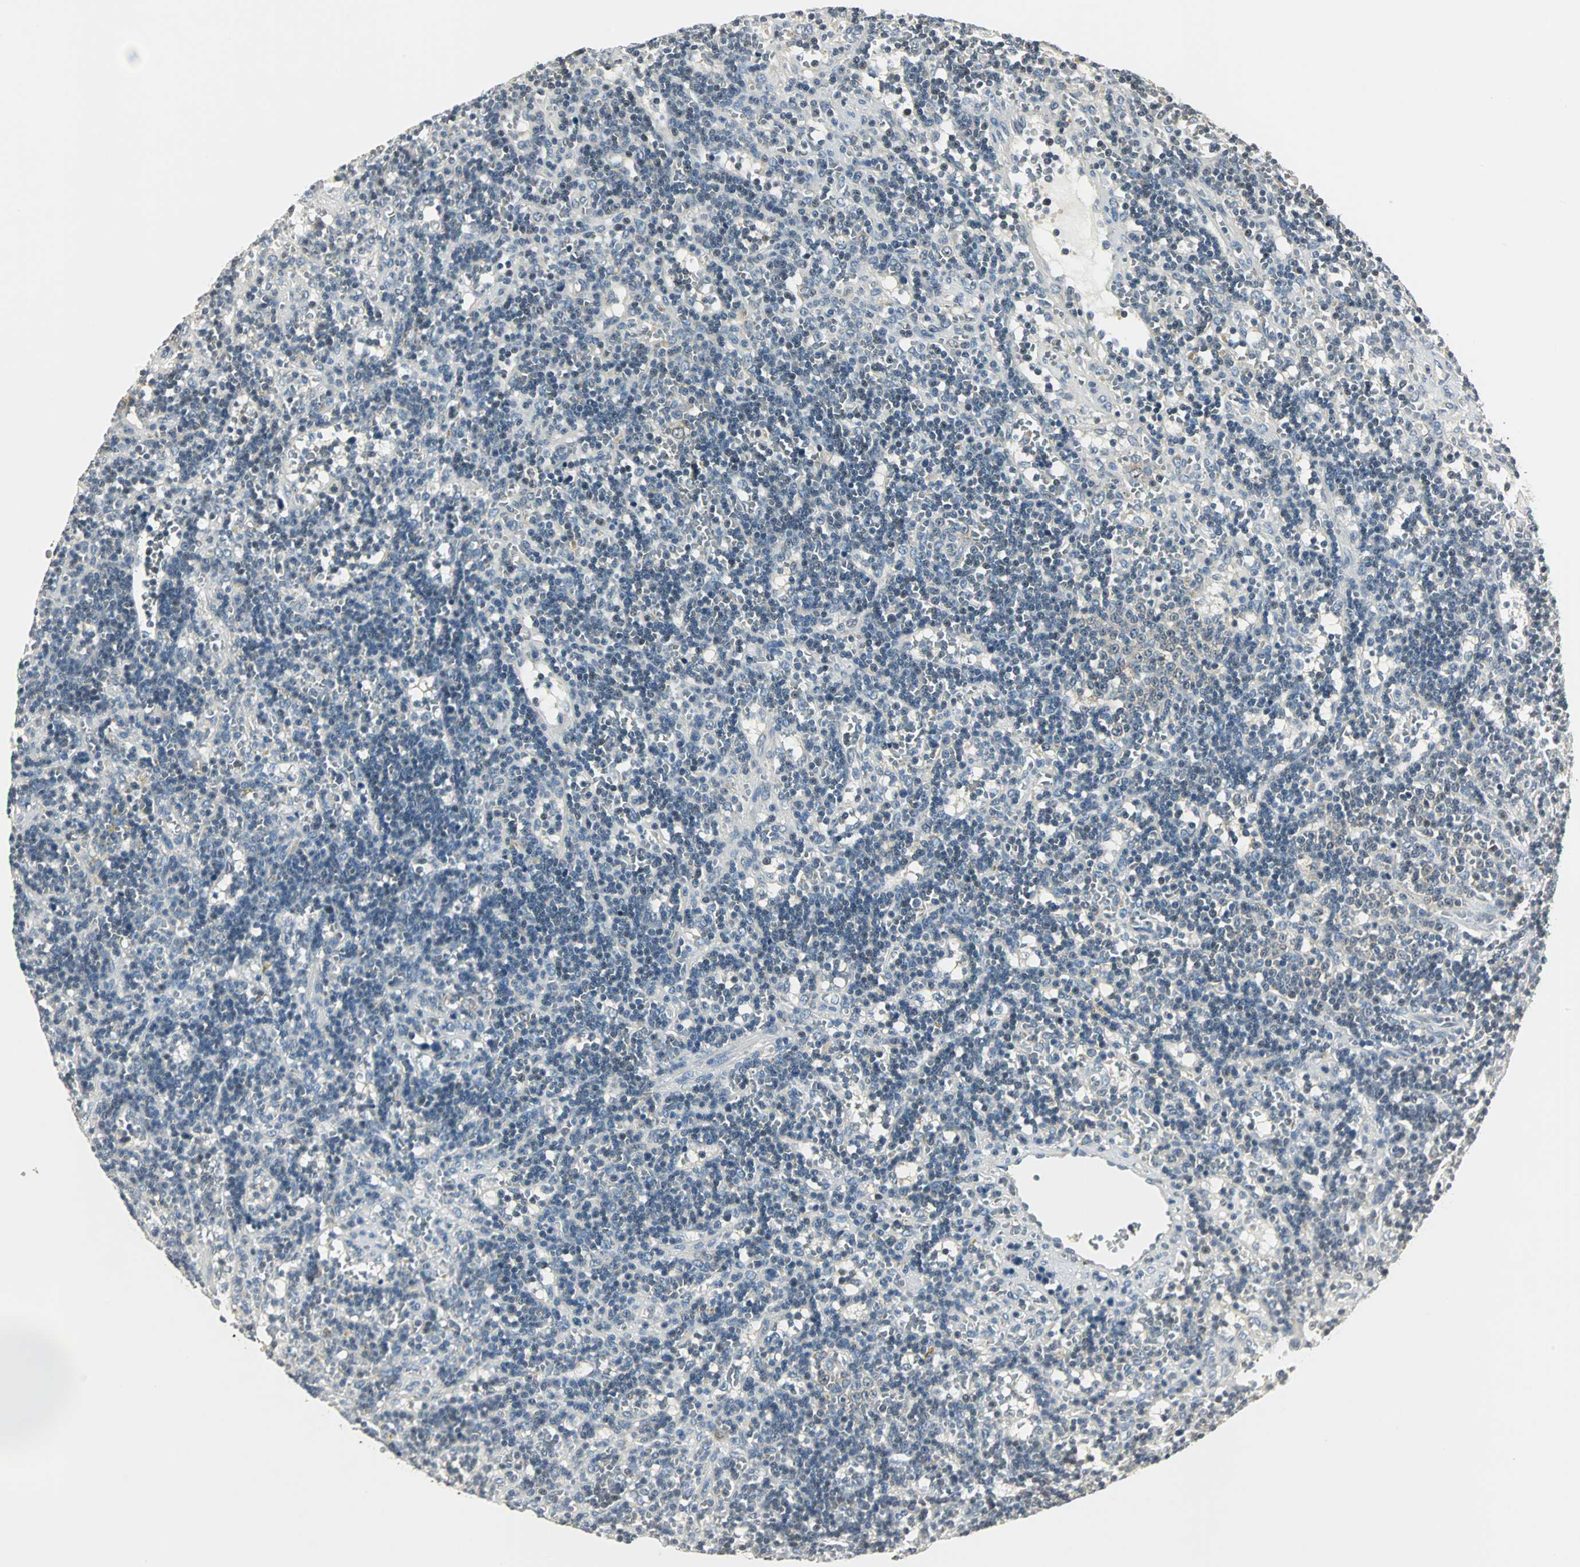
{"staining": {"intensity": "negative", "quantity": "none", "location": "none"}, "tissue": "lymphoma", "cell_type": "Tumor cells", "image_type": "cancer", "snomed": [{"axis": "morphology", "description": "Malignant lymphoma, non-Hodgkin's type, Low grade"}, {"axis": "topography", "description": "Spleen"}], "caption": "High power microscopy micrograph of an immunohistochemistry (IHC) image of low-grade malignant lymphoma, non-Hodgkin's type, revealing no significant expression in tumor cells.", "gene": "CCT5", "patient": {"sex": "male", "age": 60}}